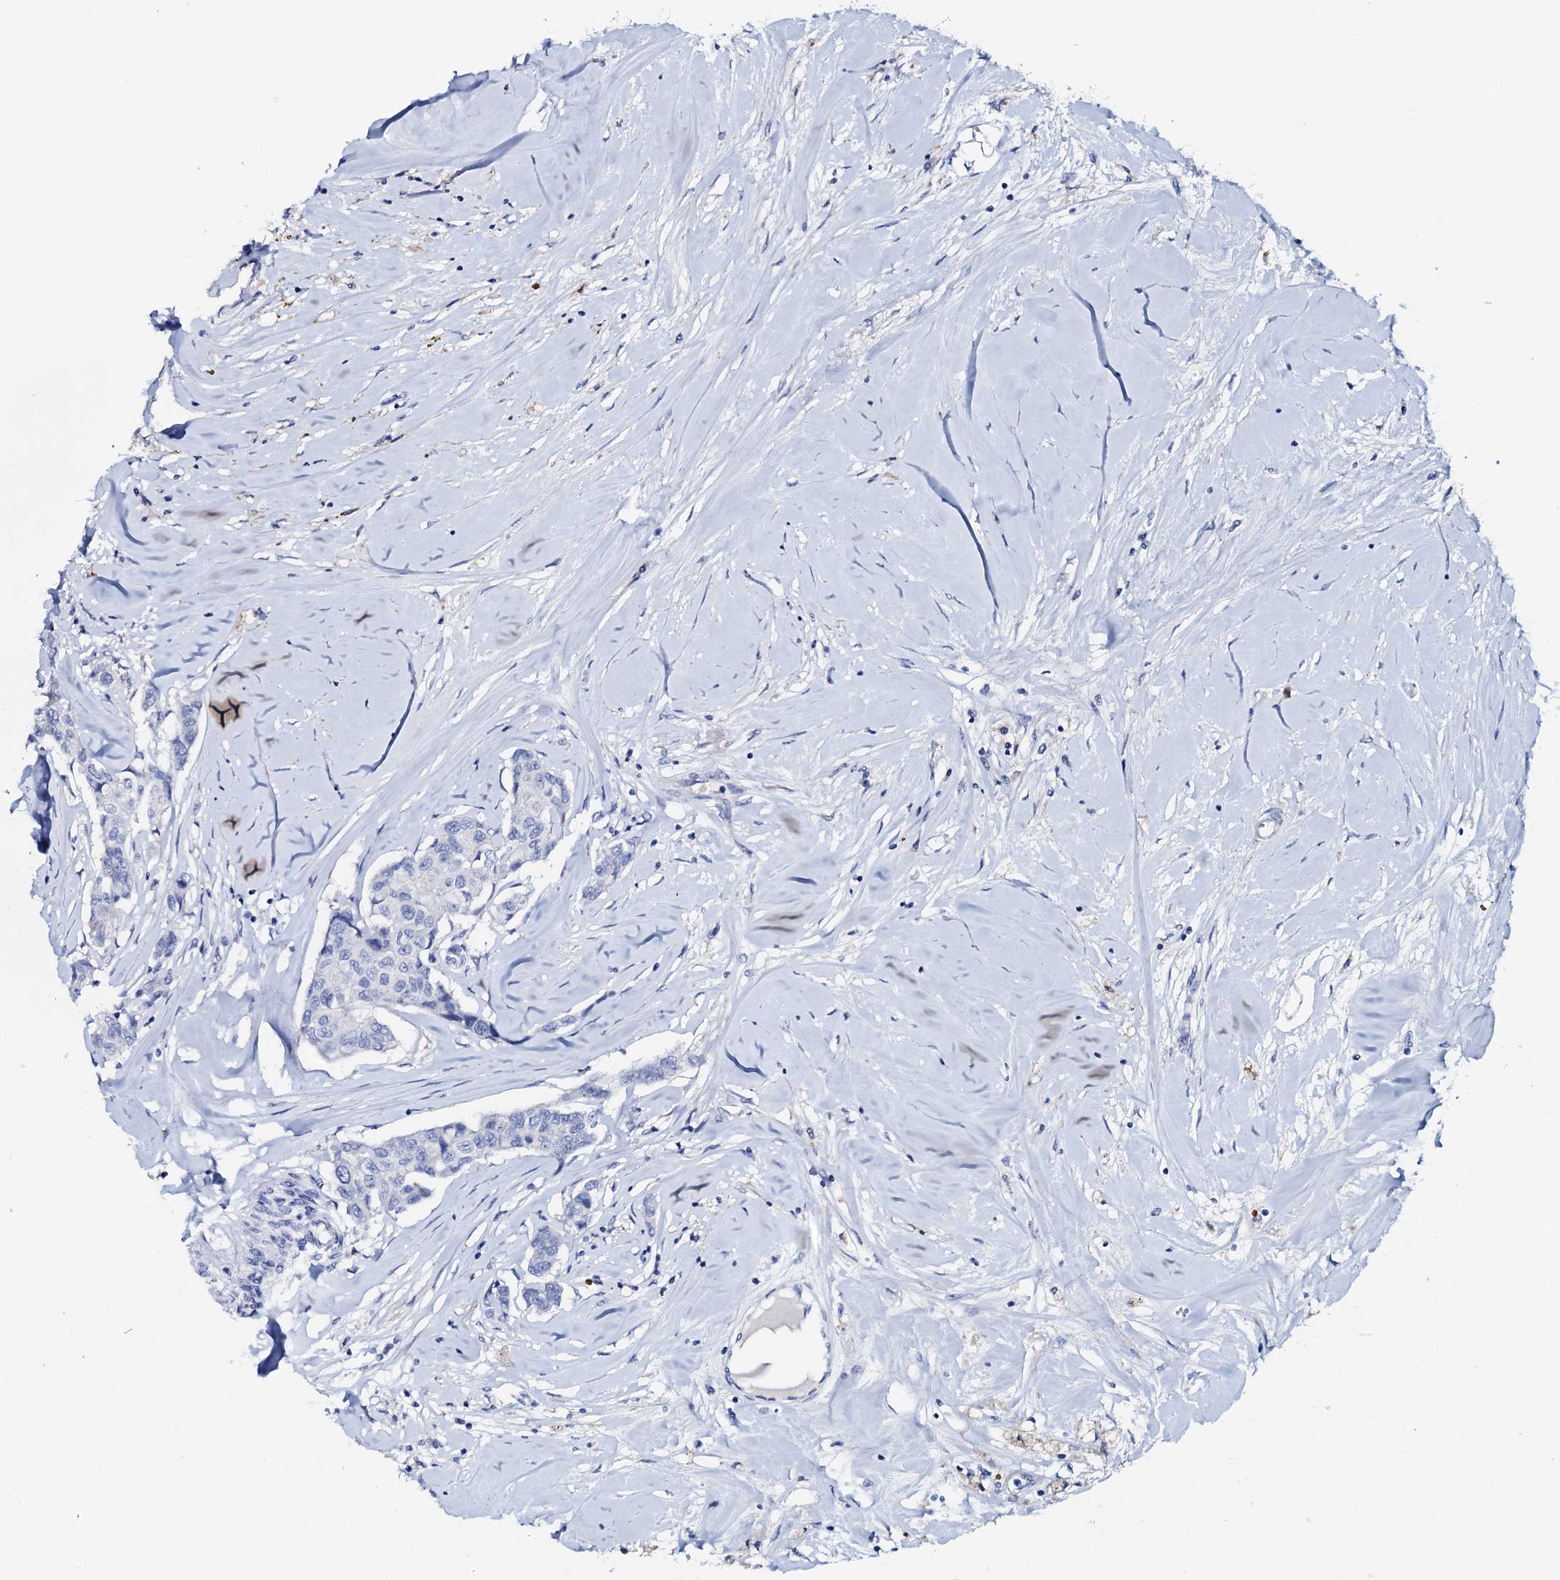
{"staining": {"intensity": "negative", "quantity": "none", "location": "none"}, "tissue": "breast cancer", "cell_type": "Tumor cells", "image_type": "cancer", "snomed": [{"axis": "morphology", "description": "Duct carcinoma"}, {"axis": "topography", "description": "Breast"}], "caption": "Protein analysis of intraductal carcinoma (breast) displays no significant positivity in tumor cells.", "gene": "AMER2", "patient": {"sex": "female", "age": 80}}